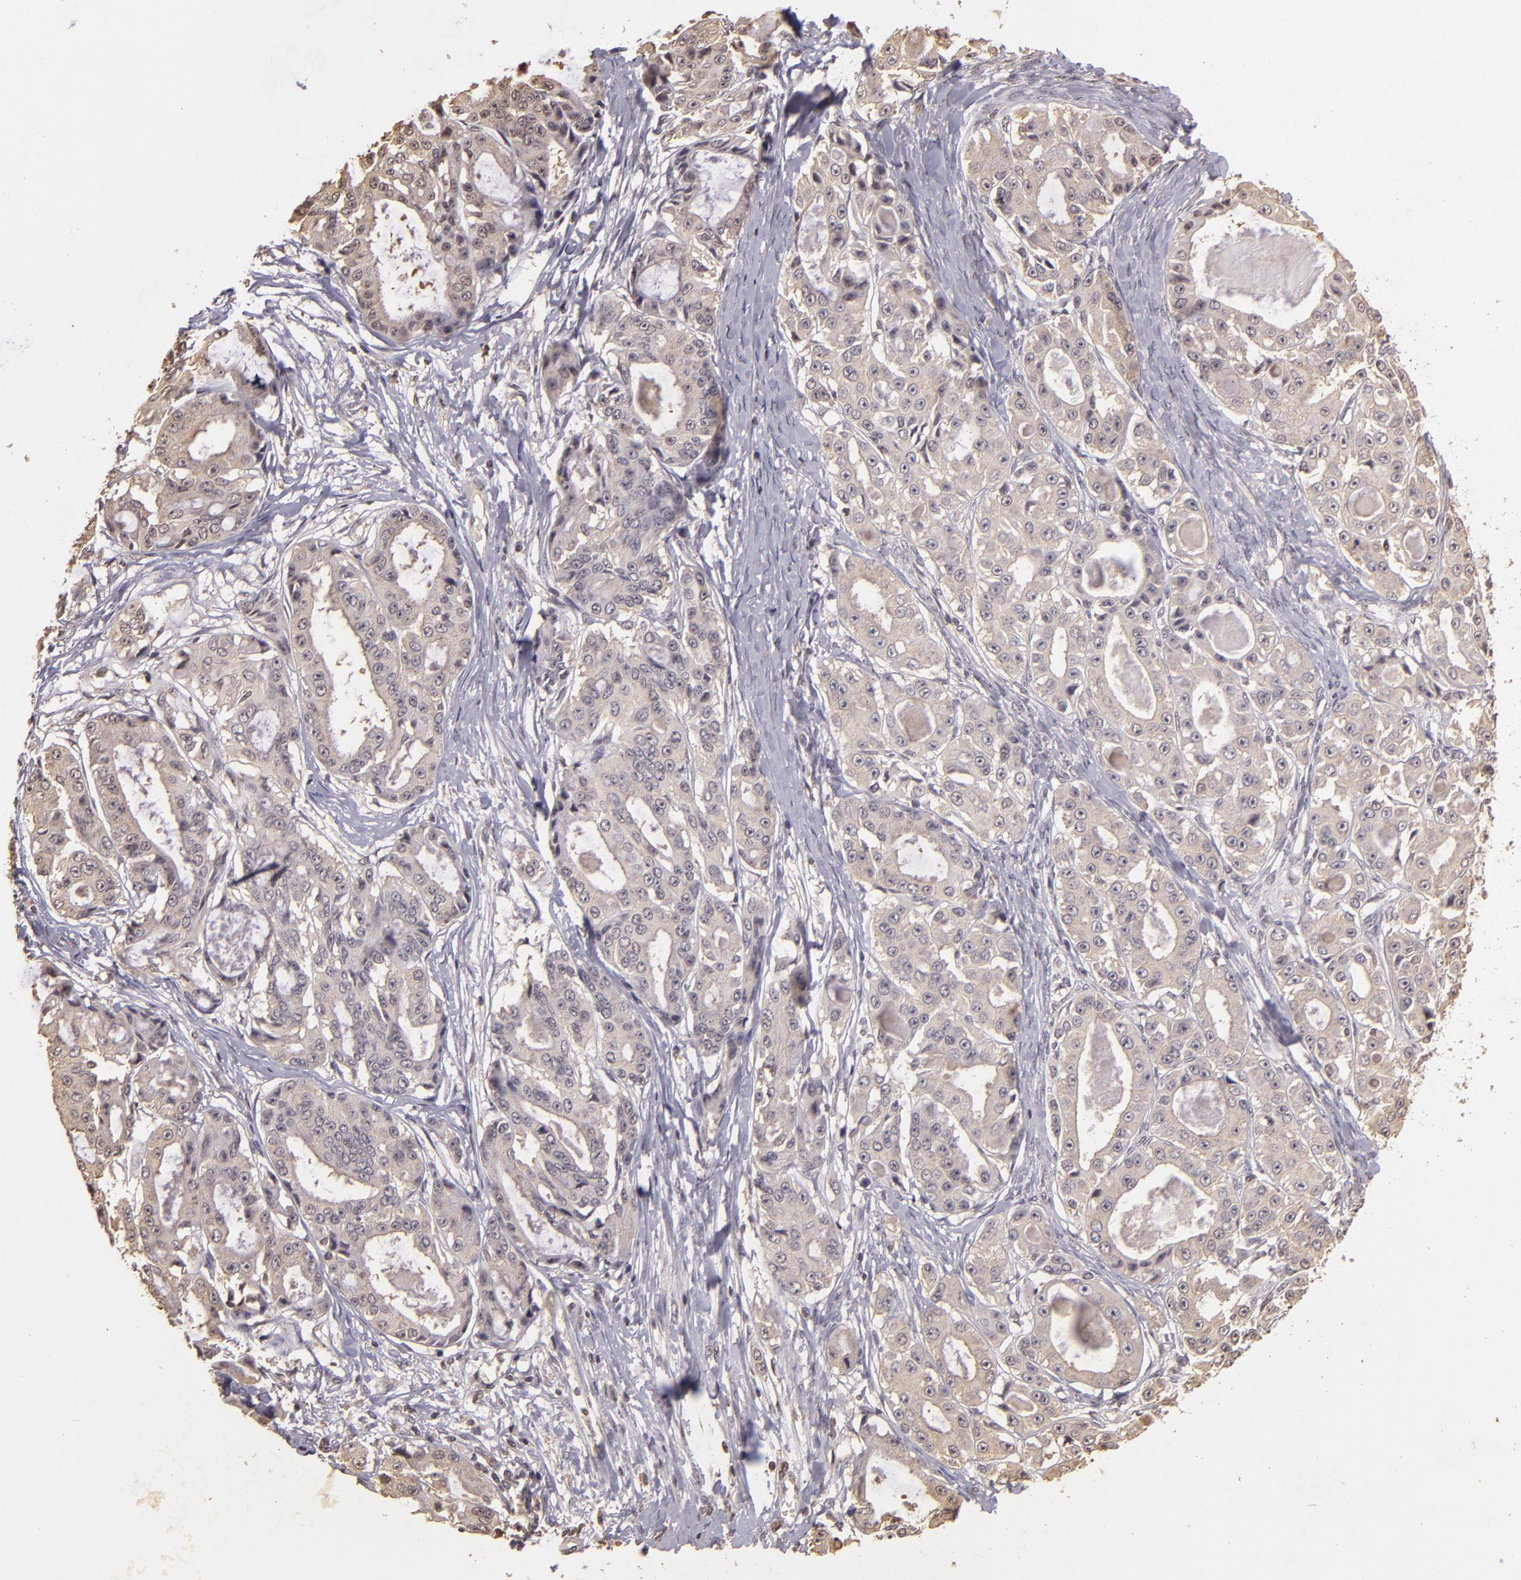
{"staining": {"intensity": "negative", "quantity": "none", "location": "none"}, "tissue": "ovarian cancer", "cell_type": "Tumor cells", "image_type": "cancer", "snomed": [{"axis": "morphology", "description": "Carcinoma, endometroid"}, {"axis": "topography", "description": "Ovary"}], "caption": "Immunohistochemistry of ovarian cancer exhibits no expression in tumor cells.", "gene": "ARPC2", "patient": {"sex": "female", "age": 61}}